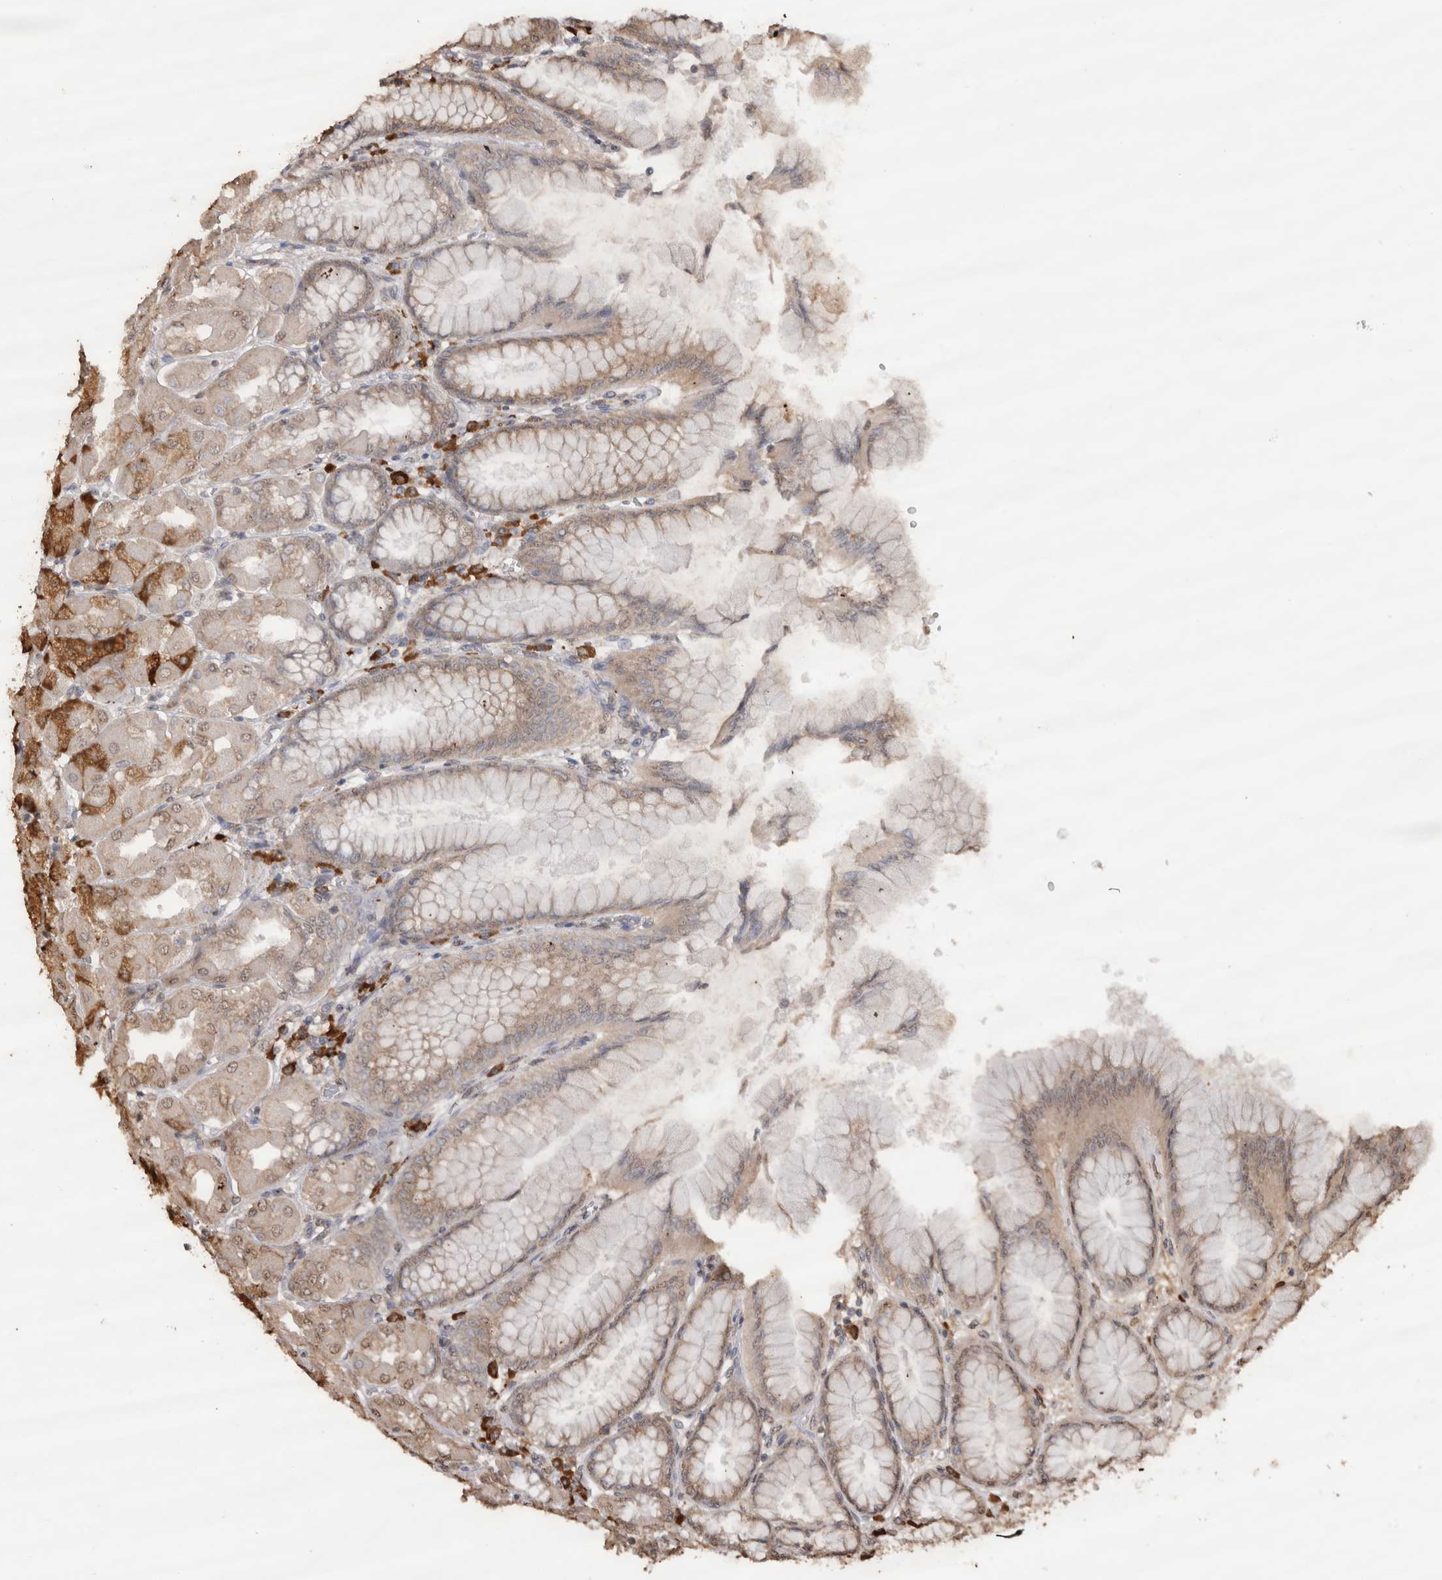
{"staining": {"intensity": "moderate", "quantity": "25%-75%", "location": "cytoplasmic/membranous,nuclear"}, "tissue": "stomach", "cell_type": "Glandular cells", "image_type": "normal", "snomed": [{"axis": "morphology", "description": "Normal tissue, NOS"}, {"axis": "topography", "description": "Stomach, upper"}], "caption": "DAB (3,3'-diaminobenzidine) immunohistochemical staining of normal human stomach displays moderate cytoplasmic/membranous,nuclear protein expression in approximately 25%-75% of glandular cells.", "gene": "CRELD2", "patient": {"sex": "female", "age": 56}}